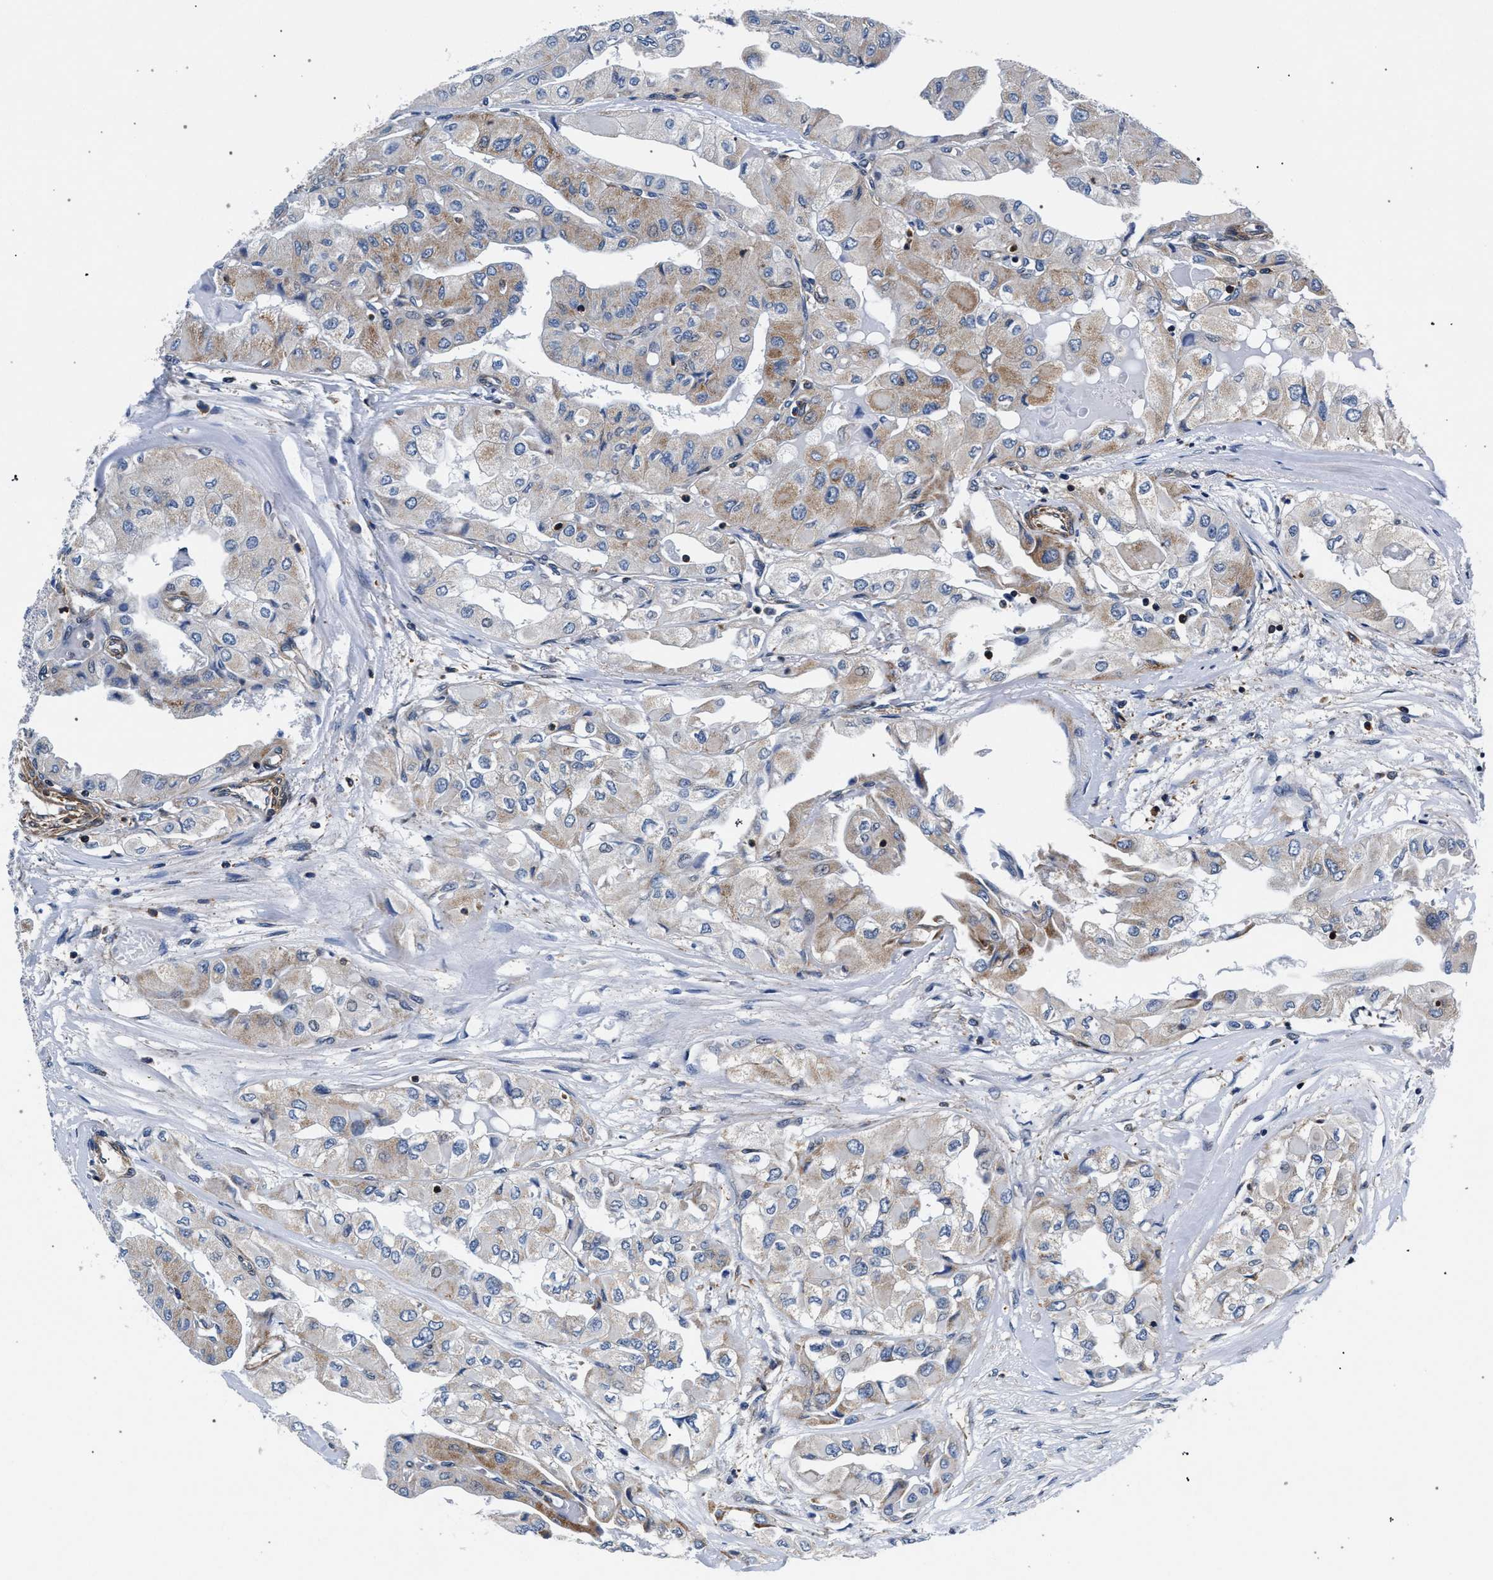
{"staining": {"intensity": "moderate", "quantity": "<25%", "location": "cytoplasmic/membranous"}, "tissue": "thyroid cancer", "cell_type": "Tumor cells", "image_type": "cancer", "snomed": [{"axis": "morphology", "description": "Papillary adenocarcinoma, NOS"}, {"axis": "topography", "description": "Thyroid gland"}], "caption": "Human papillary adenocarcinoma (thyroid) stained with a protein marker displays moderate staining in tumor cells.", "gene": "LASP1", "patient": {"sex": "female", "age": 59}}